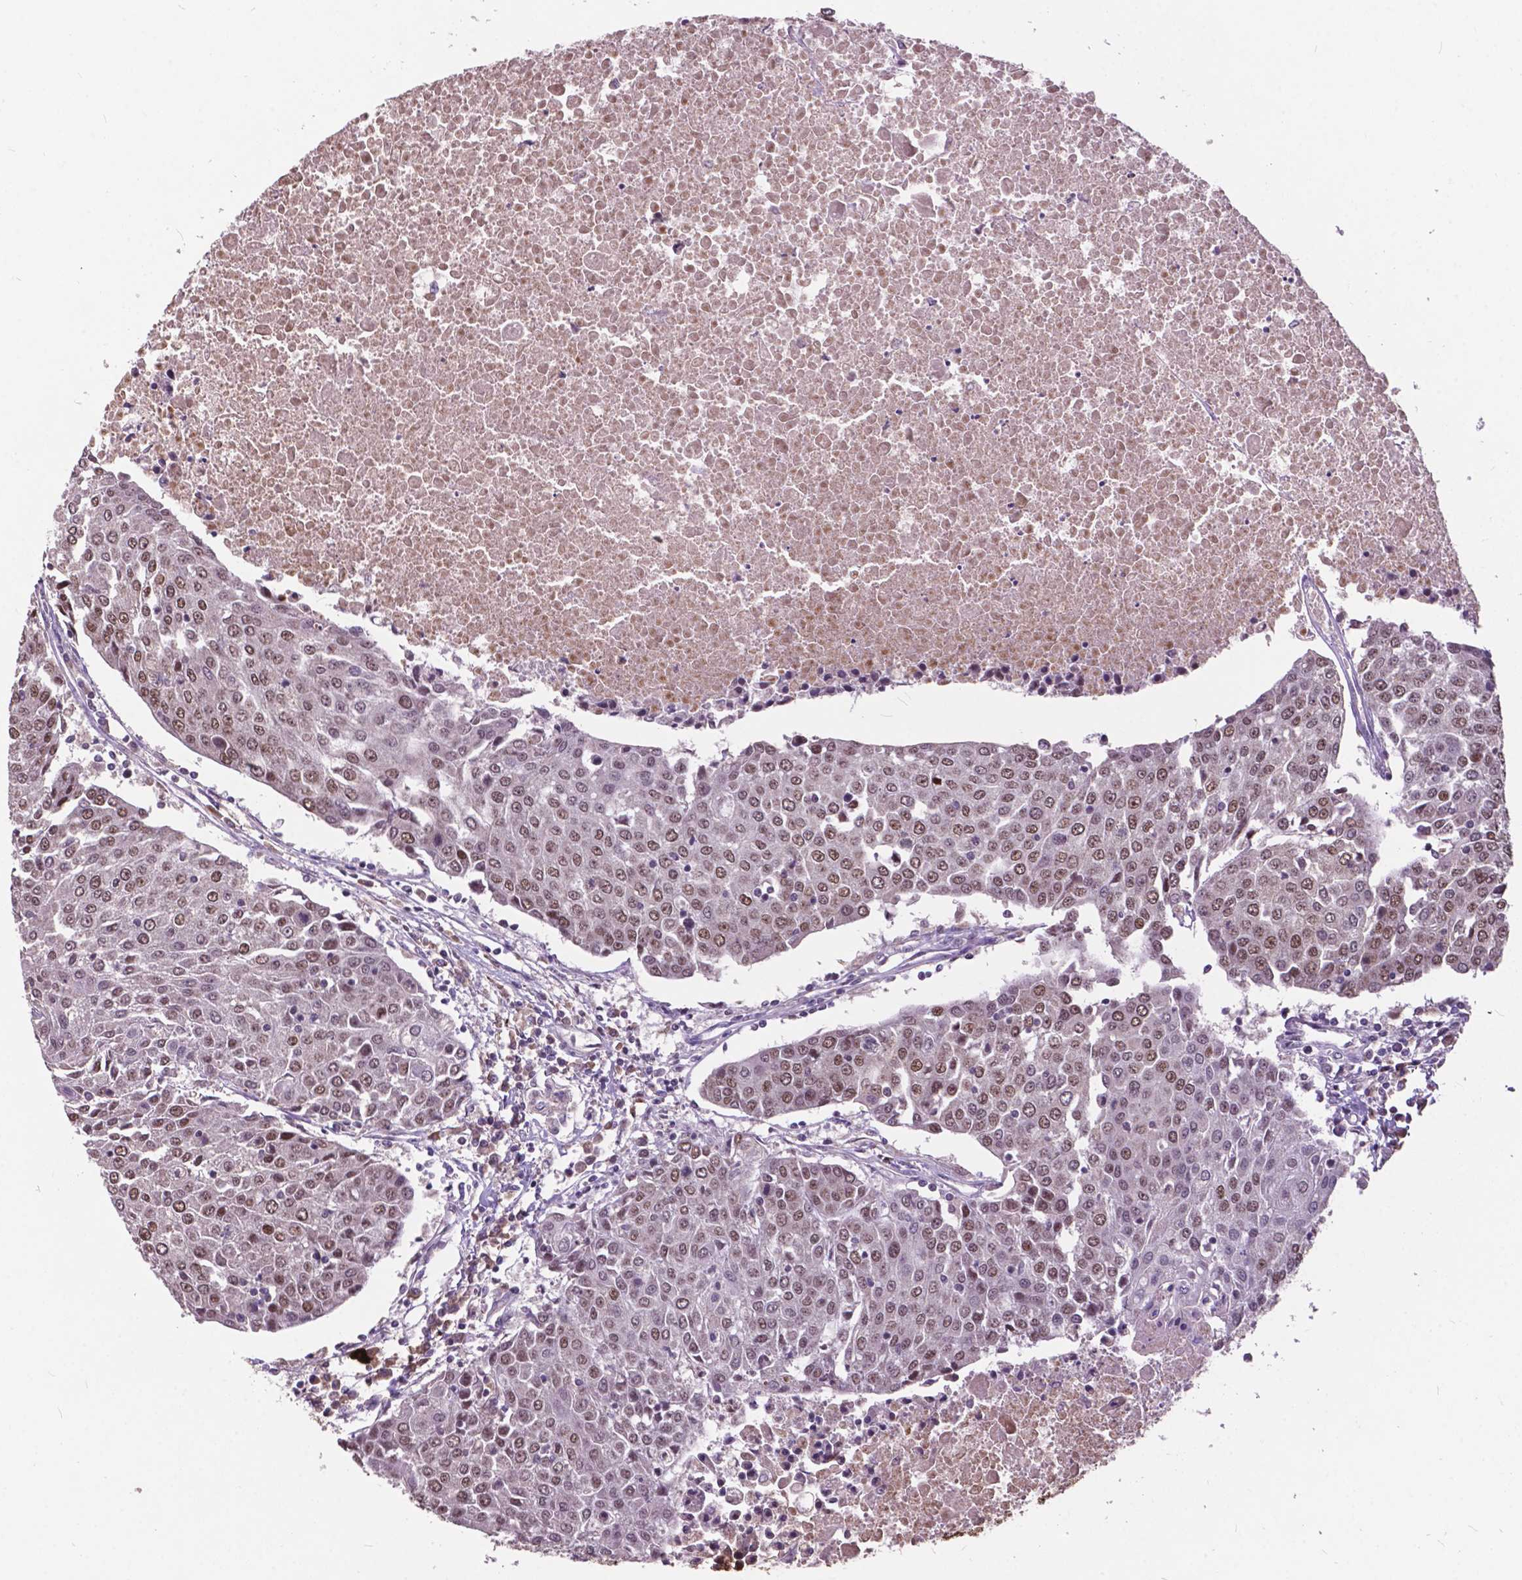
{"staining": {"intensity": "moderate", "quantity": ">75%", "location": "nuclear"}, "tissue": "urothelial cancer", "cell_type": "Tumor cells", "image_type": "cancer", "snomed": [{"axis": "morphology", "description": "Urothelial carcinoma, High grade"}, {"axis": "topography", "description": "Urinary bladder"}], "caption": "High-grade urothelial carcinoma stained with DAB (3,3'-diaminobenzidine) IHC demonstrates medium levels of moderate nuclear expression in about >75% of tumor cells.", "gene": "MSH2", "patient": {"sex": "female", "age": 85}}